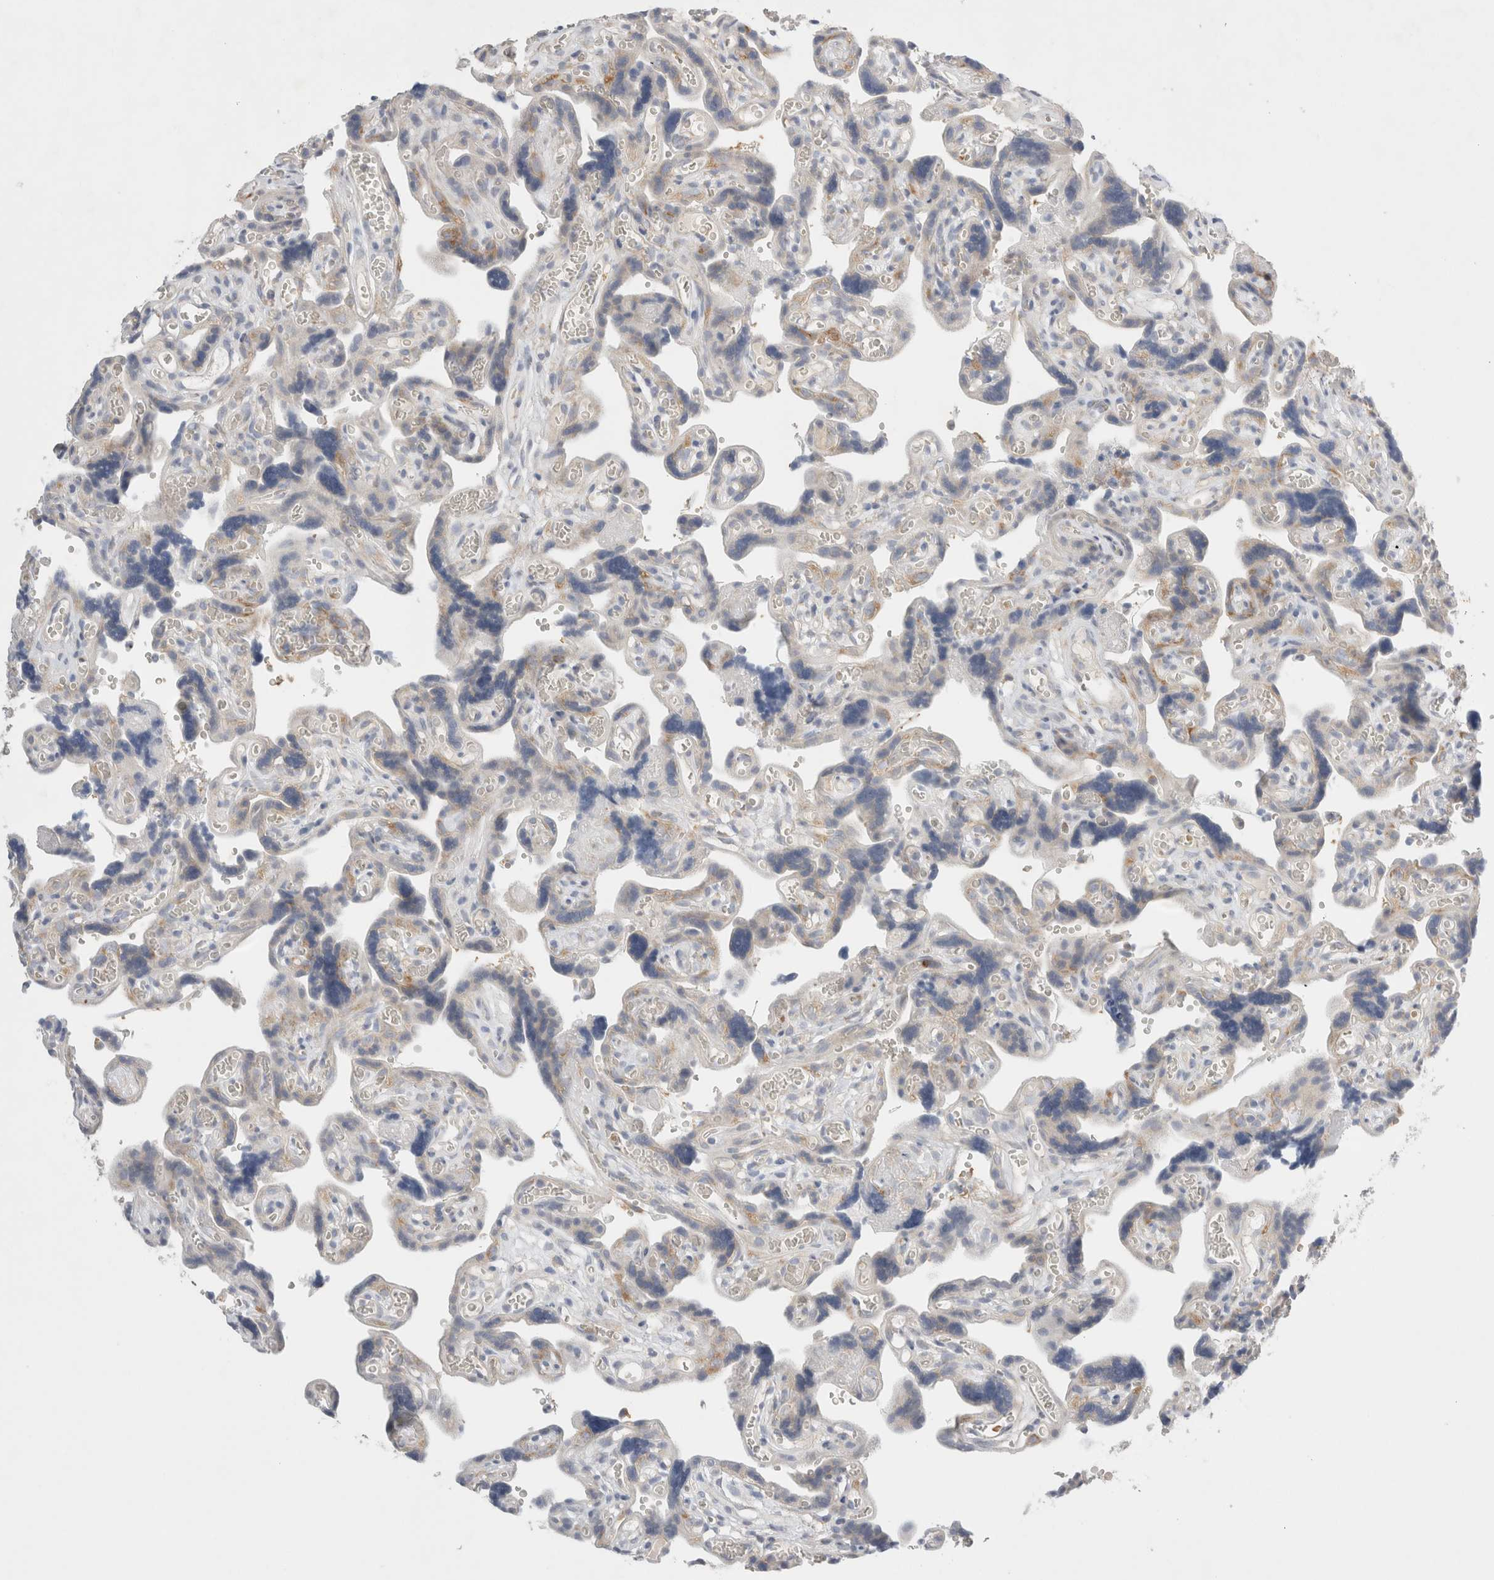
{"staining": {"intensity": "moderate", "quantity": "<25%", "location": "cytoplasmic/membranous"}, "tissue": "placenta", "cell_type": "Trophoblastic cells", "image_type": "normal", "snomed": [{"axis": "morphology", "description": "Normal tissue, NOS"}, {"axis": "topography", "description": "Placenta"}], "caption": "About <25% of trophoblastic cells in normal placenta display moderate cytoplasmic/membranous protein expression as visualized by brown immunohistochemical staining.", "gene": "ZNF23", "patient": {"sex": "female", "age": 30}}